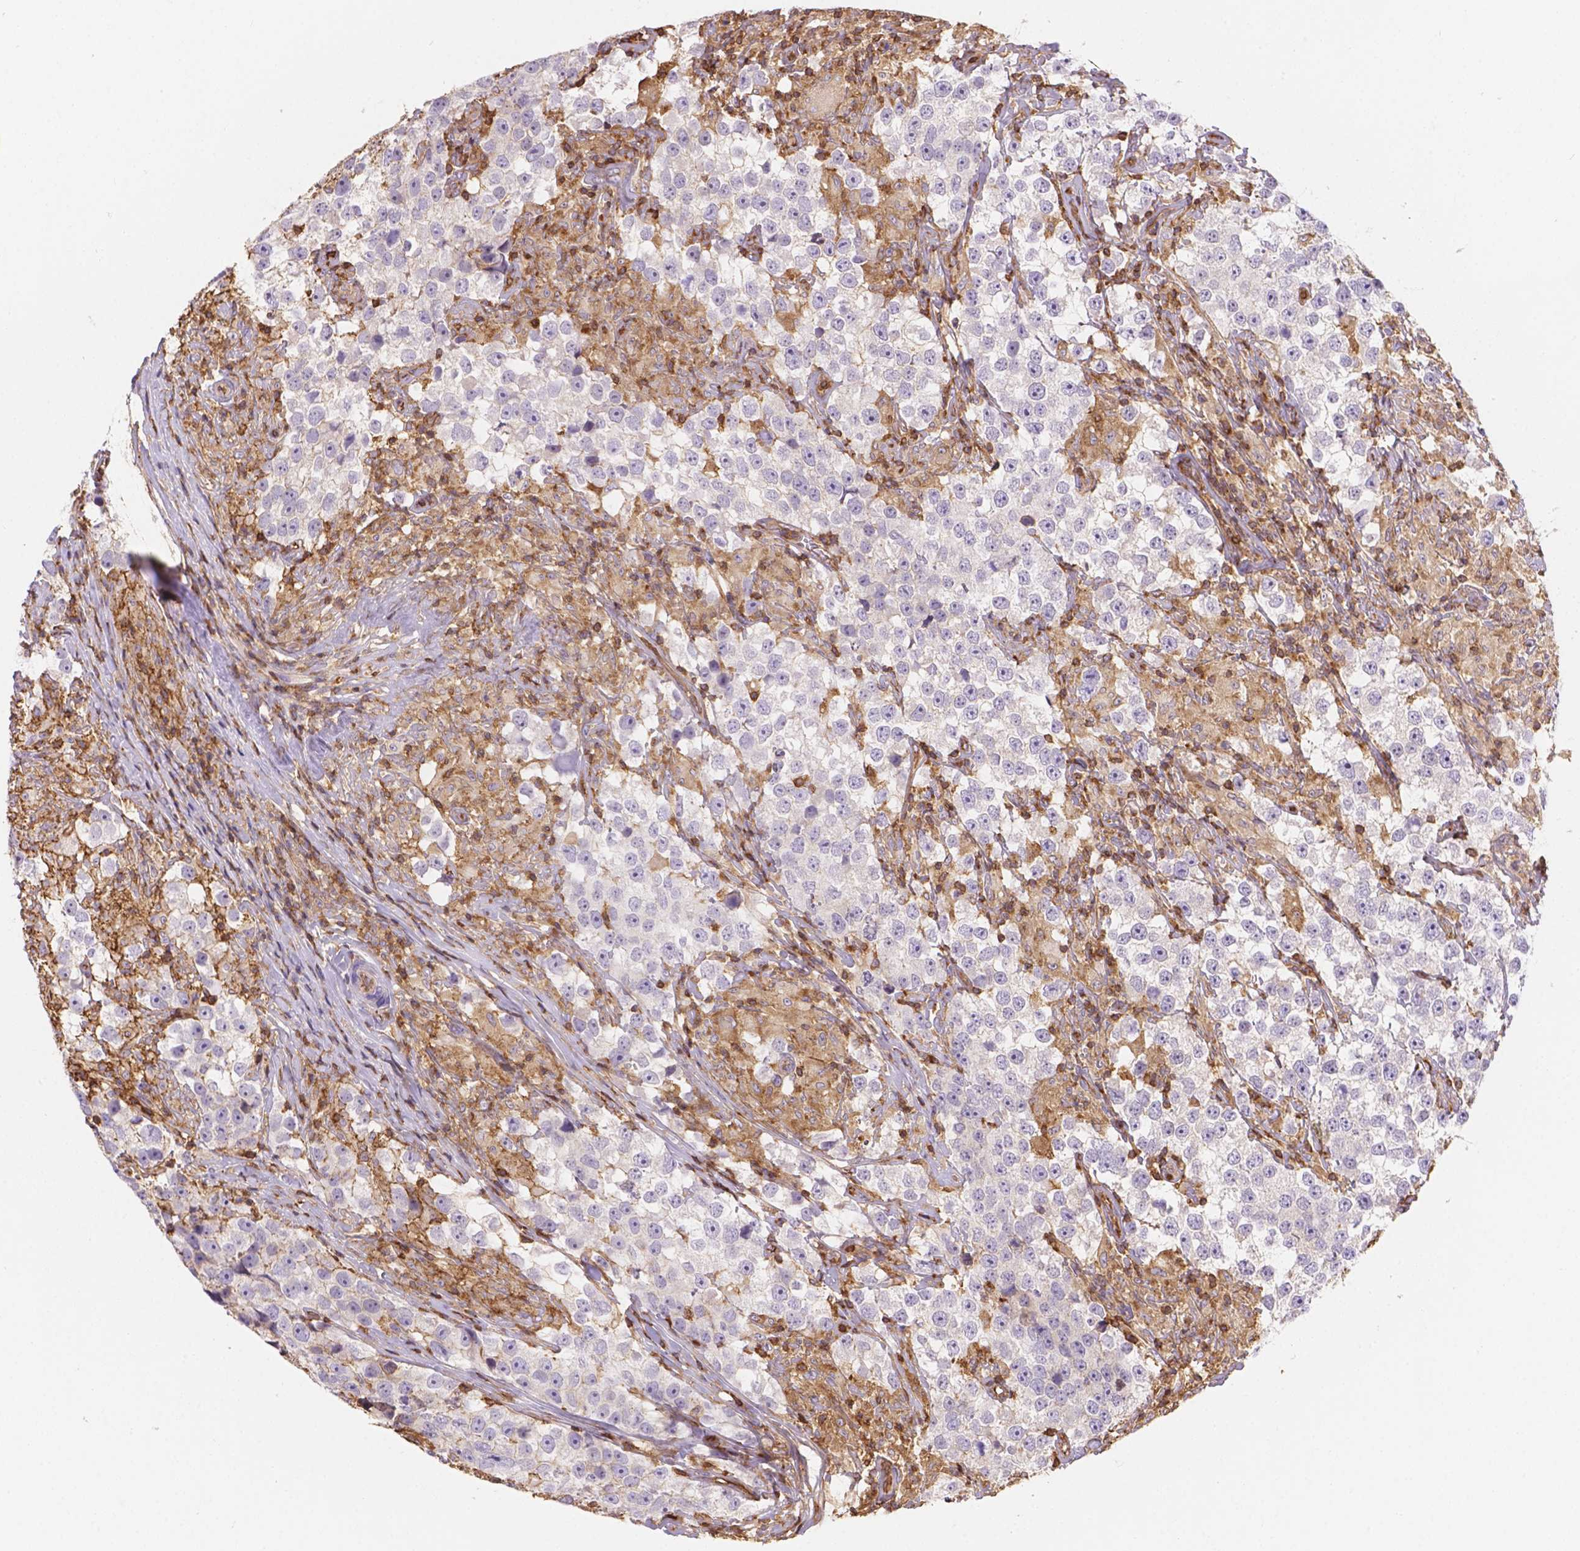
{"staining": {"intensity": "negative", "quantity": "none", "location": "none"}, "tissue": "testis cancer", "cell_type": "Tumor cells", "image_type": "cancer", "snomed": [{"axis": "morphology", "description": "Seminoma, NOS"}, {"axis": "topography", "description": "Testis"}], "caption": "This is an IHC micrograph of human testis cancer (seminoma). There is no expression in tumor cells.", "gene": "DMWD", "patient": {"sex": "male", "age": 46}}